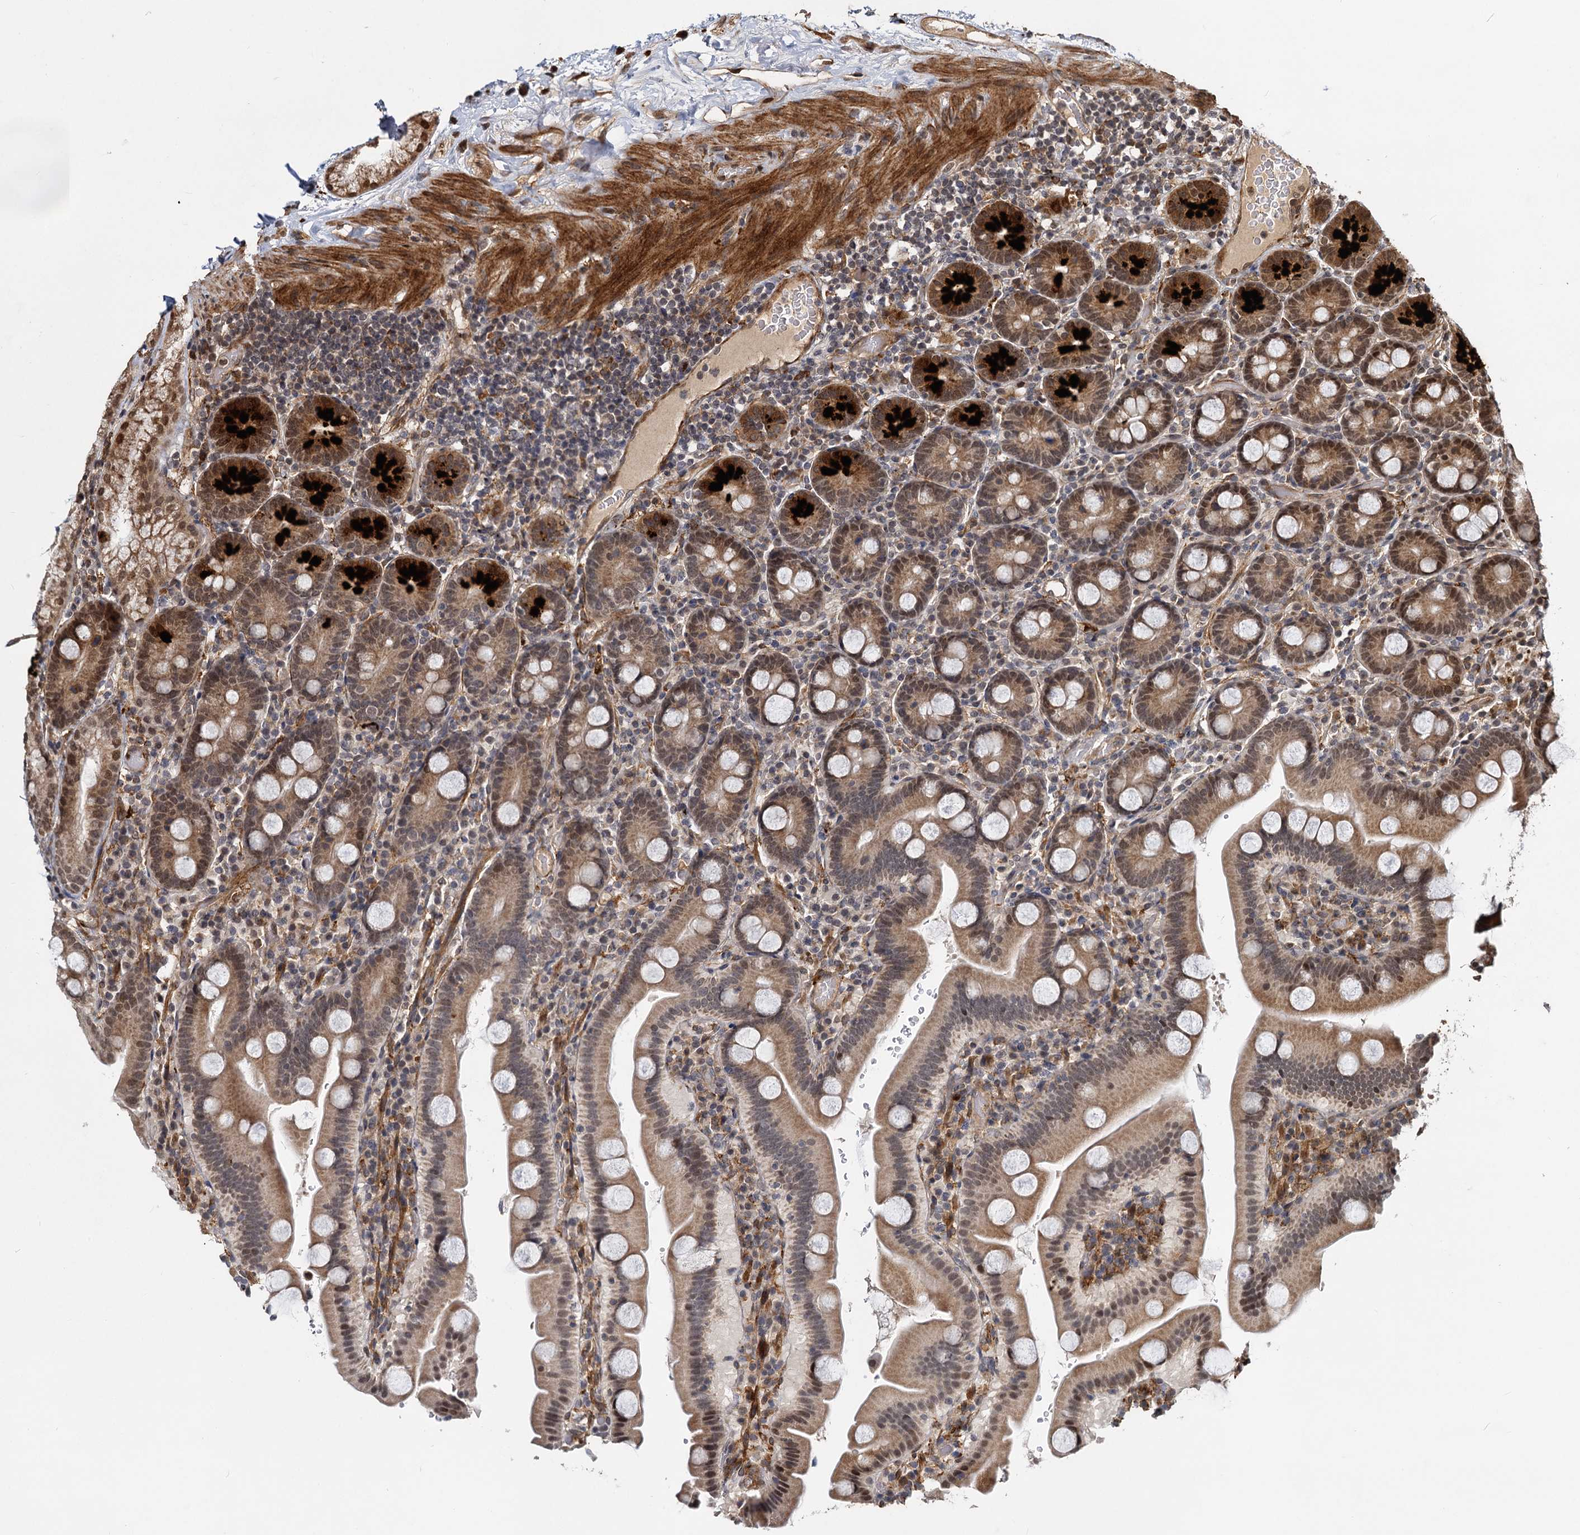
{"staining": {"intensity": "strong", "quantity": "25%-75%", "location": "cytoplasmic/membranous,nuclear"}, "tissue": "duodenum", "cell_type": "Glandular cells", "image_type": "normal", "snomed": [{"axis": "morphology", "description": "Normal tissue, NOS"}, {"axis": "topography", "description": "Duodenum"}], "caption": "Duodenum stained for a protein (brown) exhibits strong cytoplasmic/membranous,nuclear positive staining in approximately 25%-75% of glandular cells.", "gene": "TRIM23", "patient": {"sex": "male", "age": 55}}